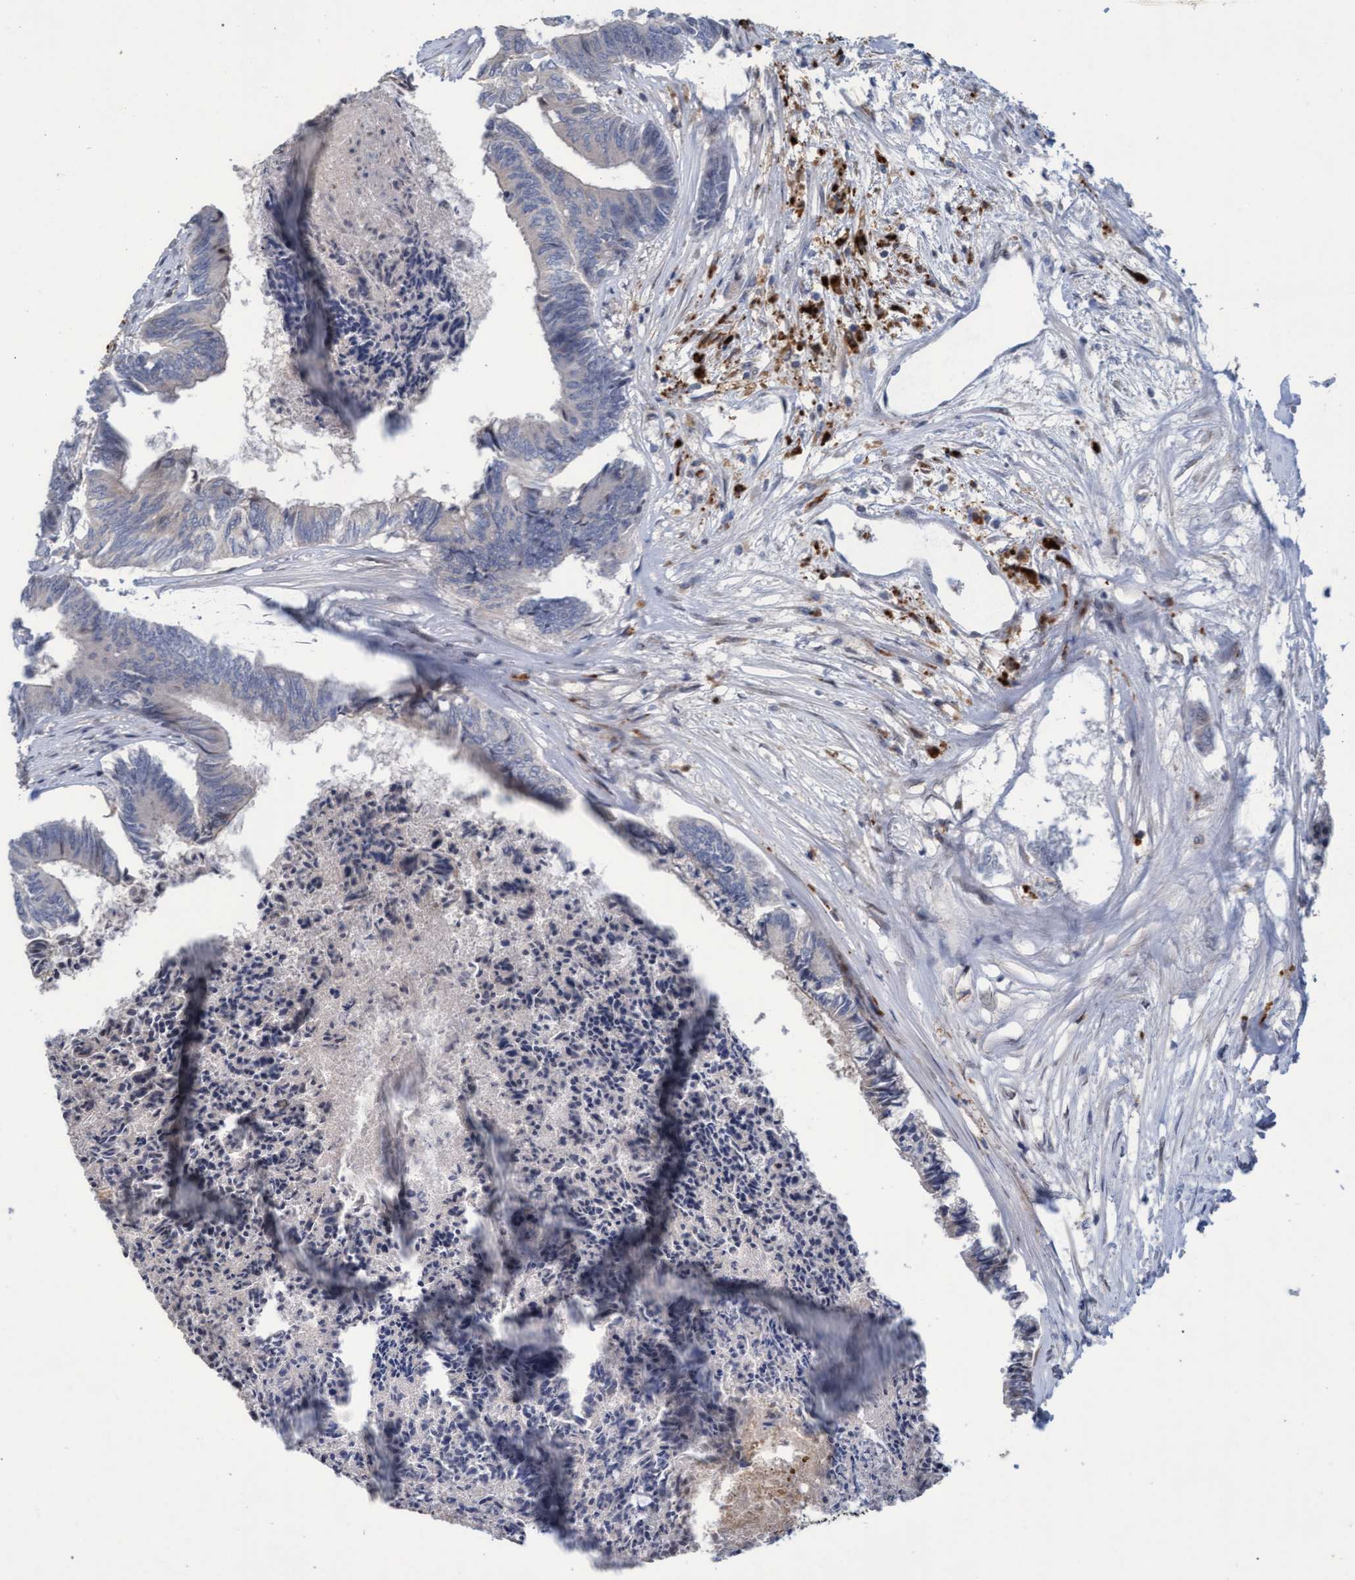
{"staining": {"intensity": "negative", "quantity": "none", "location": "none"}, "tissue": "colorectal cancer", "cell_type": "Tumor cells", "image_type": "cancer", "snomed": [{"axis": "morphology", "description": "Adenocarcinoma, NOS"}, {"axis": "topography", "description": "Rectum"}], "caption": "The image displays no staining of tumor cells in adenocarcinoma (colorectal). (Stains: DAB immunohistochemistry (IHC) with hematoxylin counter stain, Microscopy: brightfield microscopy at high magnification).", "gene": "KCNC2", "patient": {"sex": "male", "age": 63}}